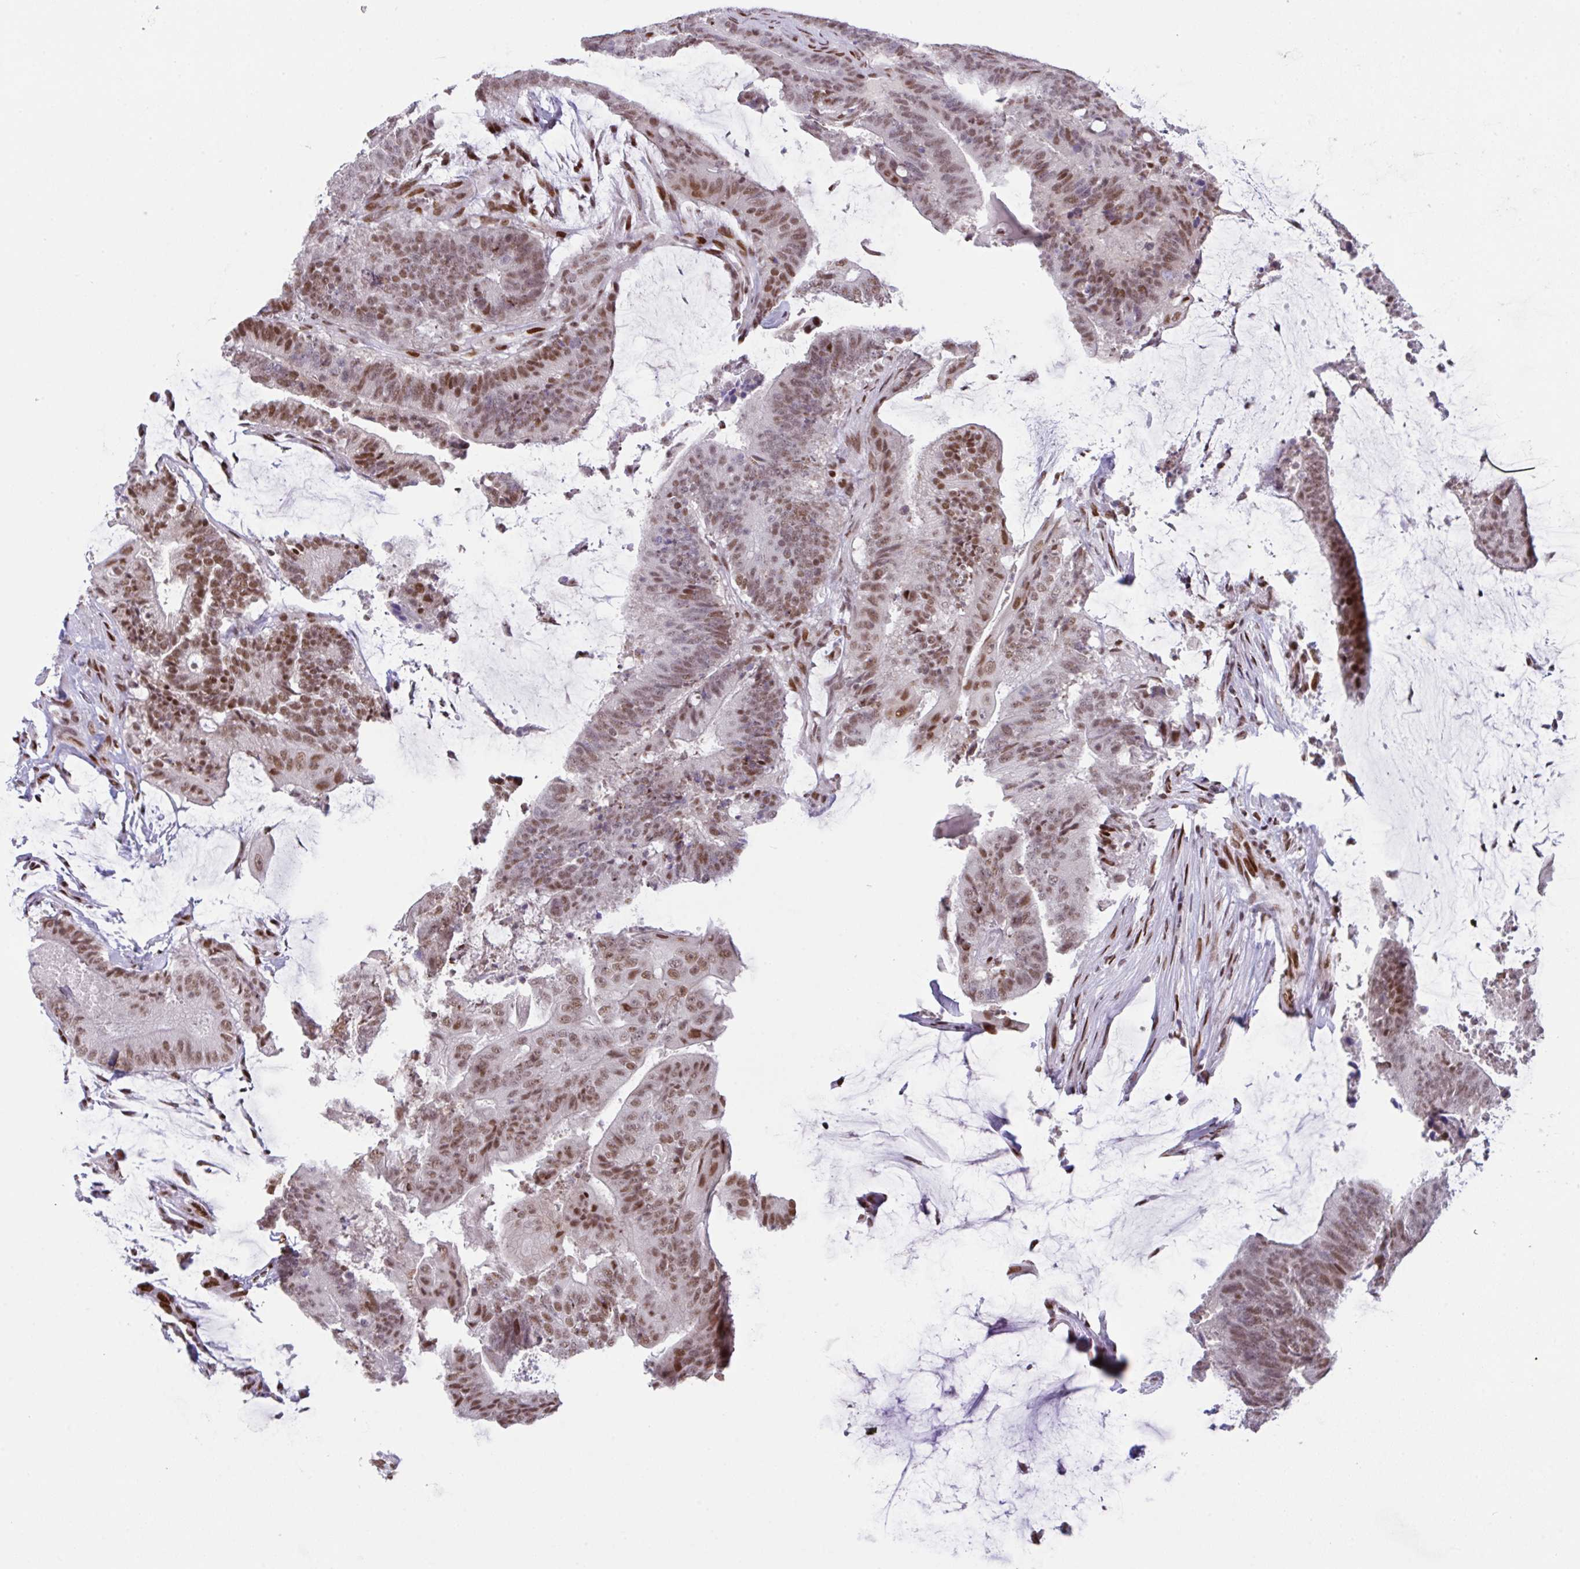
{"staining": {"intensity": "moderate", "quantity": ">75%", "location": "nuclear"}, "tissue": "colorectal cancer", "cell_type": "Tumor cells", "image_type": "cancer", "snomed": [{"axis": "morphology", "description": "Adenocarcinoma, NOS"}, {"axis": "topography", "description": "Colon"}], "caption": "Colorectal adenocarcinoma tissue demonstrates moderate nuclear staining in about >75% of tumor cells The protein is stained brown, and the nuclei are stained in blue (DAB IHC with brightfield microscopy, high magnification).", "gene": "CLP1", "patient": {"sex": "female", "age": 43}}